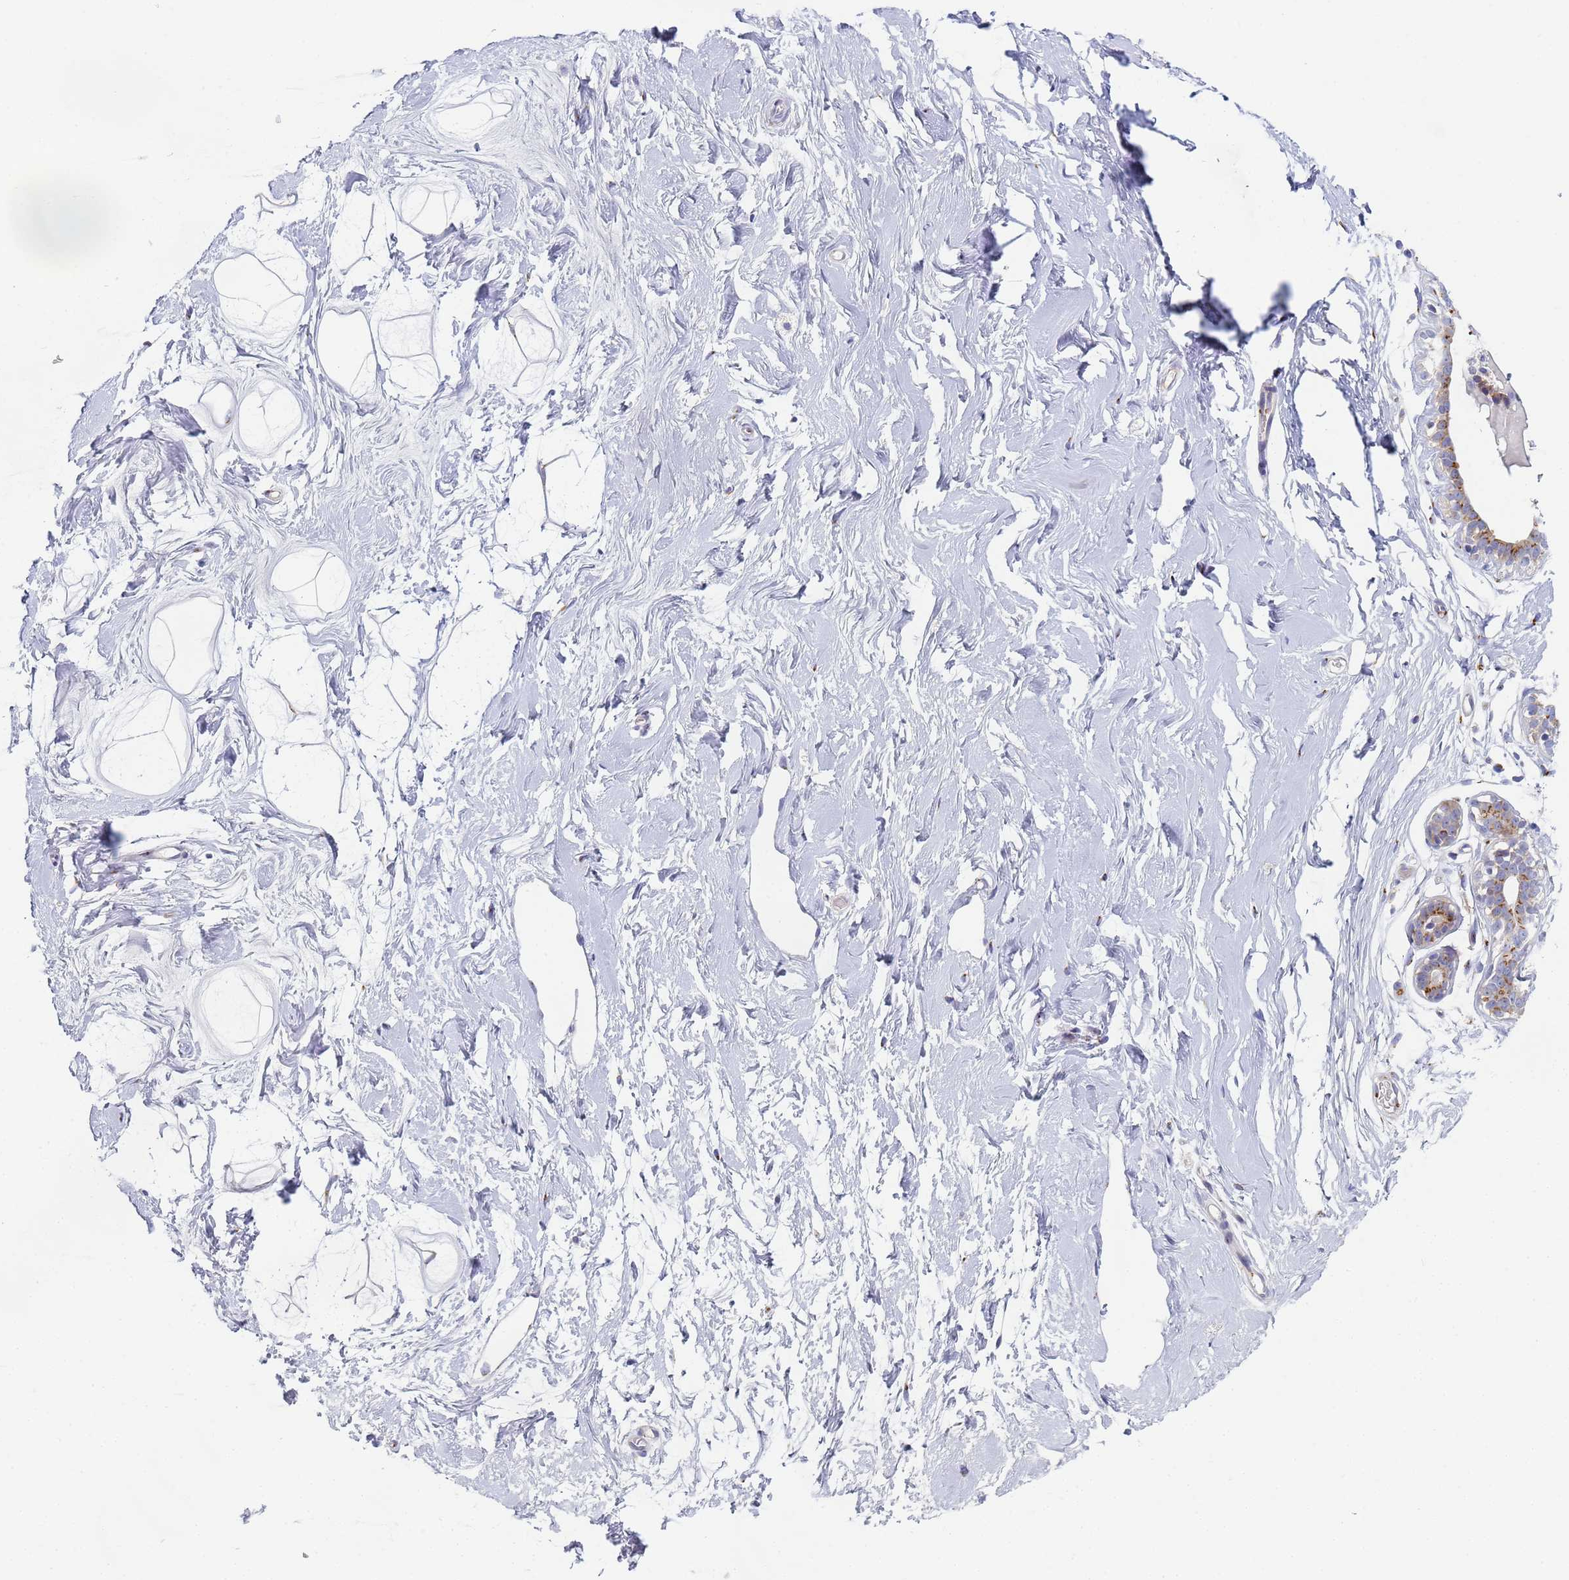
{"staining": {"intensity": "negative", "quantity": "none", "location": "none"}, "tissue": "breast", "cell_type": "Adipocytes", "image_type": "normal", "snomed": [{"axis": "morphology", "description": "Normal tissue, NOS"}, {"axis": "morphology", "description": "Adenoma, NOS"}, {"axis": "topography", "description": "Breast"}], "caption": "DAB immunohistochemical staining of normal breast demonstrates no significant expression in adipocytes.", "gene": "CR1", "patient": {"sex": "female", "age": 23}}